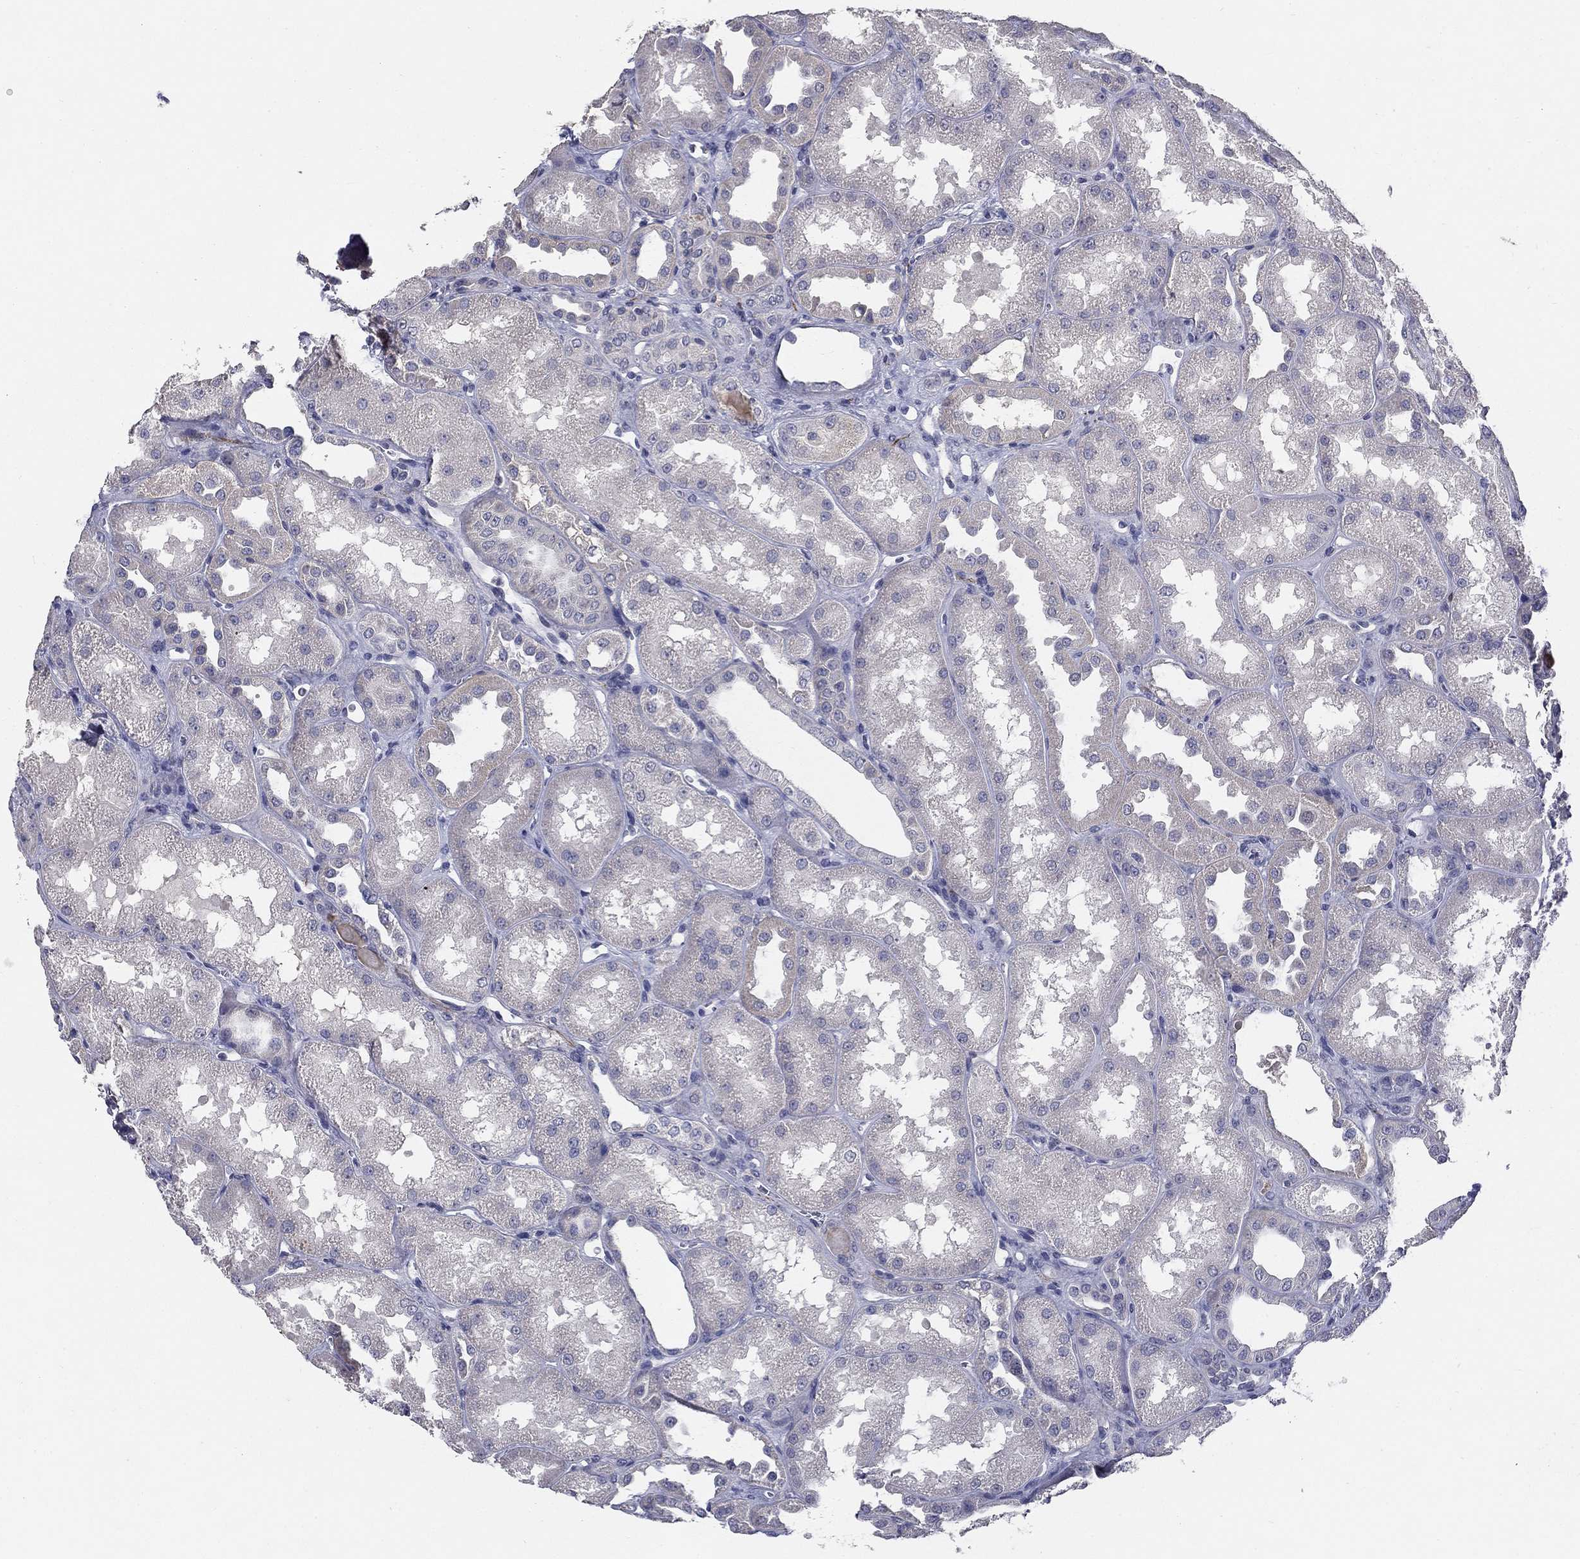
{"staining": {"intensity": "negative", "quantity": "none", "location": "none"}, "tissue": "kidney", "cell_type": "Cells in glomeruli", "image_type": "normal", "snomed": [{"axis": "morphology", "description": "Normal tissue, NOS"}, {"axis": "topography", "description": "Kidney"}], "caption": "Human kidney stained for a protein using immunohistochemistry displays no positivity in cells in glomeruli.", "gene": "CD274", "patient": {"sex": "male", "age": 61}}